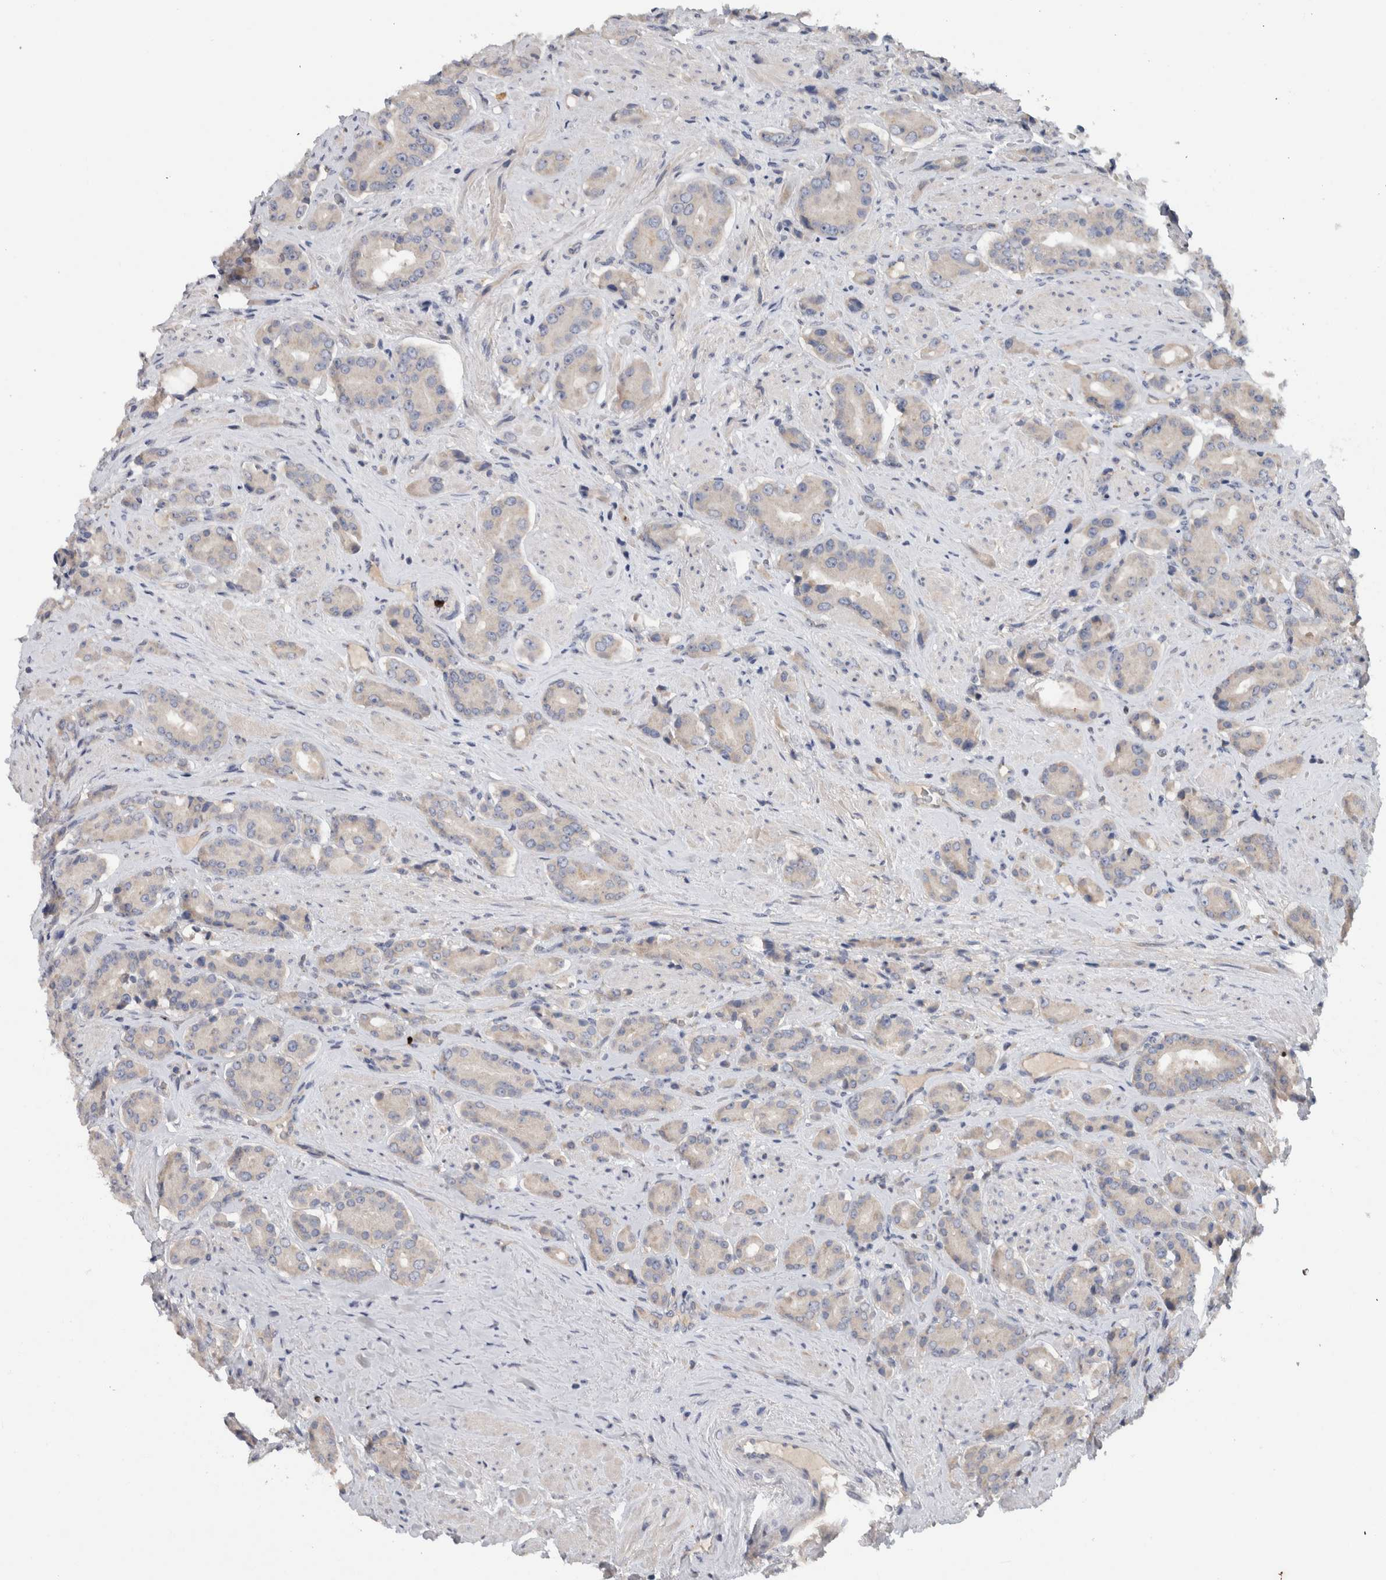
{"staining": {"intensity": "negative", "quantity": "none", "location": "none"}, "tissue": "prostate cancer", "cell_type": "Tumor cells", "image_type": "cancer", "snomed": [{"axis": "morphology", "description": "Adenocarcinoma, High grade"}, {"axis": "topography", "description": "Prostate"}], "caption": "The micrograph demonstrates no staining of tumor cells in prostate cancer.", "gene": "TARBP1", "patient": {"sex": "male", "age": 71}}